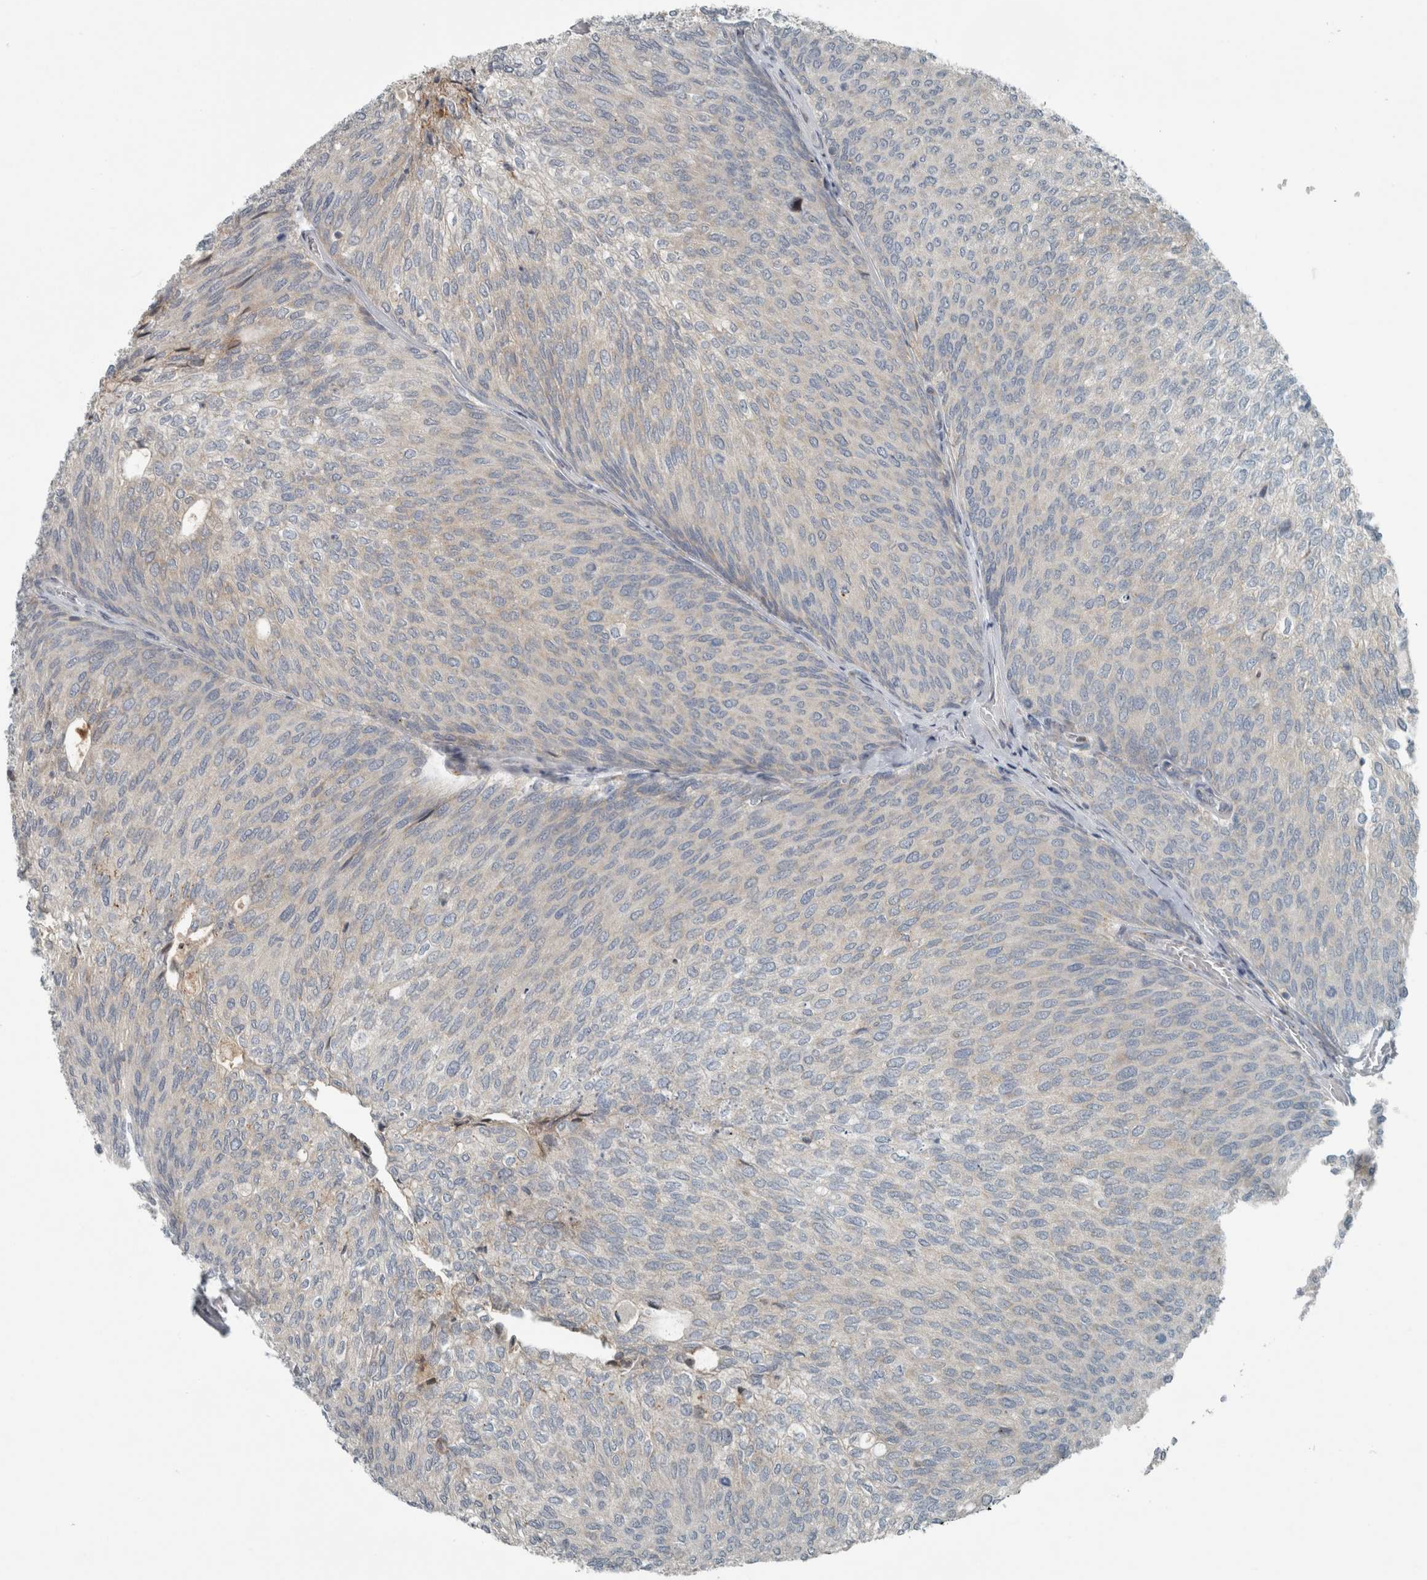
{"staining": {"intensity": "weak", "quantity": "<25%", "location": "cytoplasmic/membranous"}, "tissue": "urothelial cancer", "cell_type": "Tumor cells", "image_type": "cancer", "snomed": [{"axis": "morphology", "description": "Urothelial carcinoma, Low grade"}, {"axis": "topography", "description": "Urinary bladder"}], "caption": "Immunohistochemistry photomicrograph of urothelial cancer stained for a protein (brown), which demonstrates no expression in tumor cells.", "gene": "KIF1C", "patient": {"sex": "female", "age": 79}}